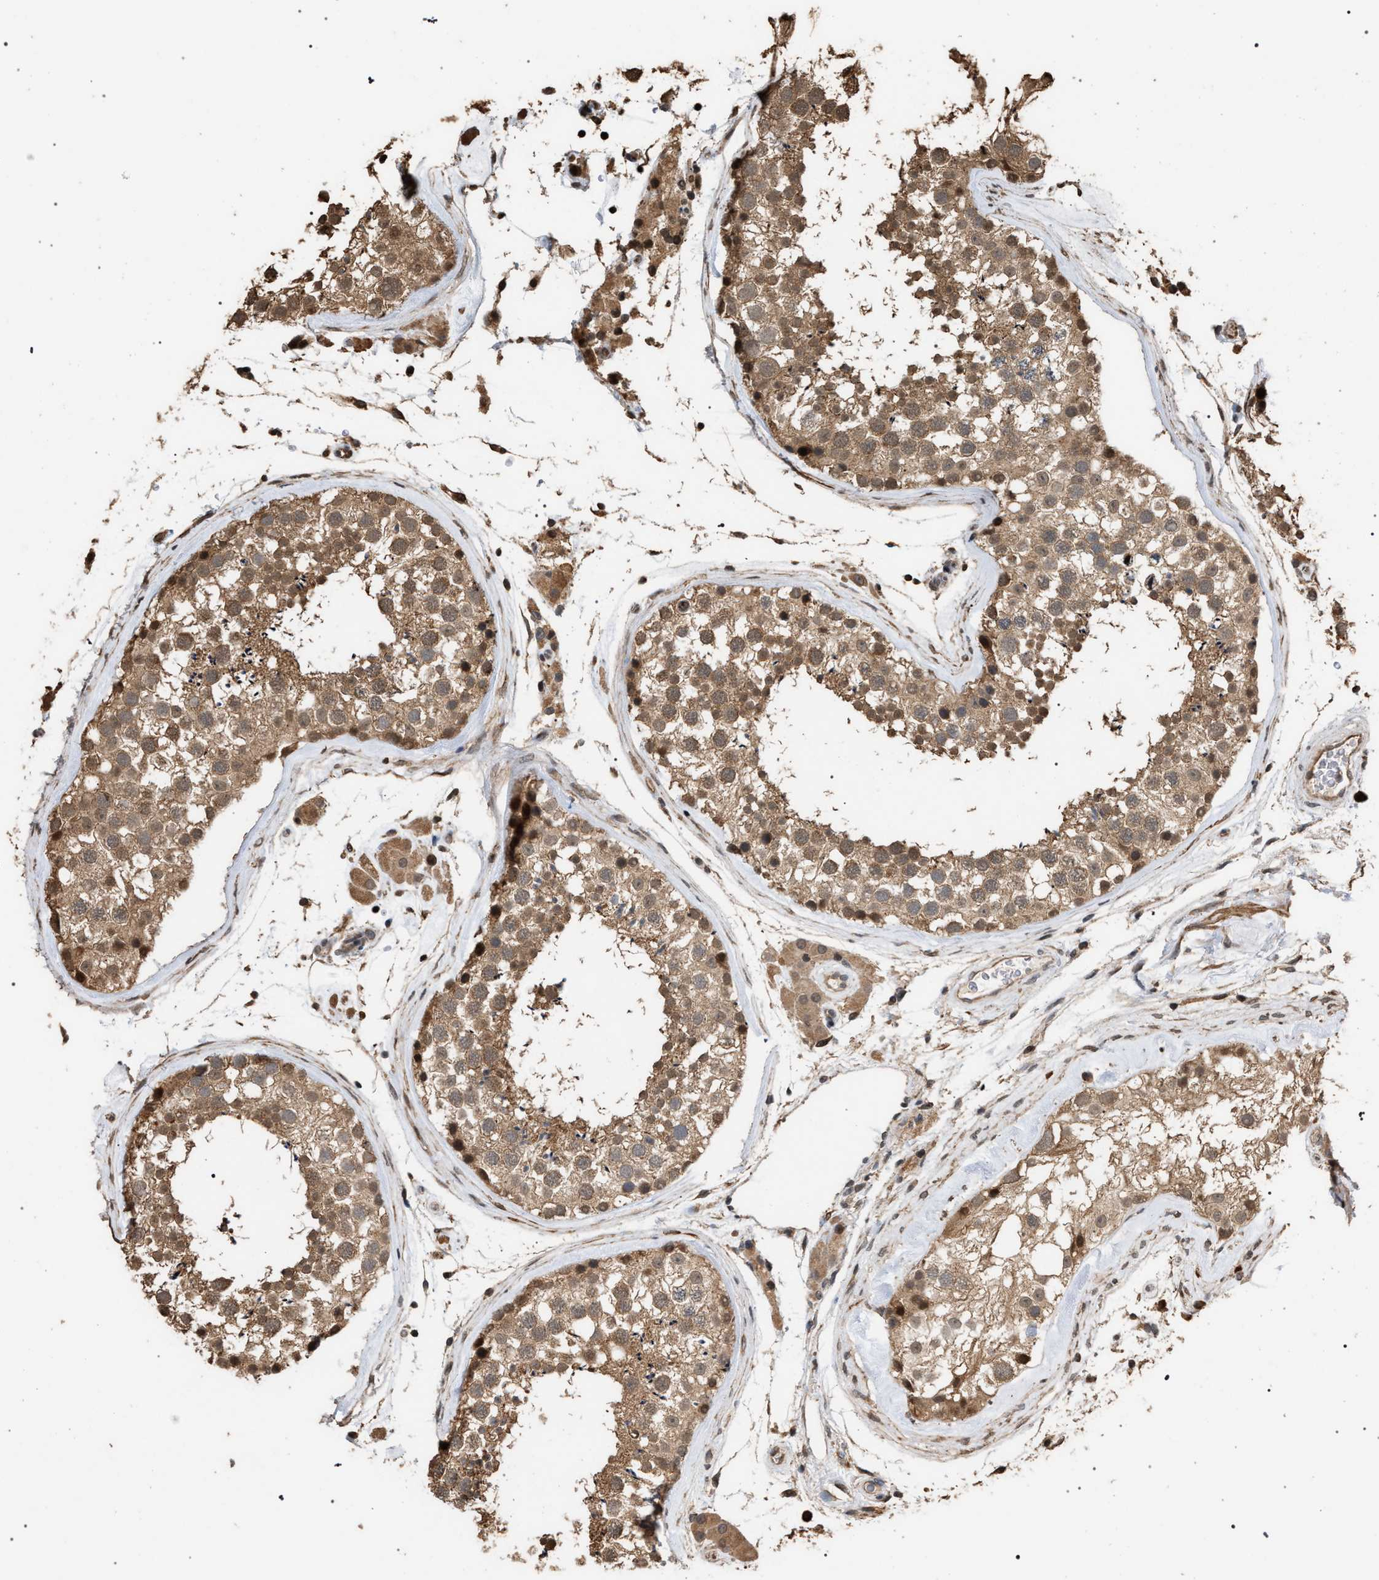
{"staining": {"intensity": "moderate", "quantity": ">75%", "location": "cytoplasmic/membranous"}, "tissue": "testis", "cell_type": "Cells in seminiferous ducts", "image_type": "normal", "snomed": [{"axis": "morphology", "description": "Normal tissue, NOS"}, {"axis": "topography", "description": "Testis"}], "caption": "This histopathology image demonstrates unremarkable testis stained with immunohistochemistry (IHC) to label a protein in brown. The cytoplasmic/membranous of cells in seminiferous ducts show moderate positivity for the protein. Nuclei are counter-stained blue.", "gene": "NAA35", "patient": {"sex": "male", "age": 46}}